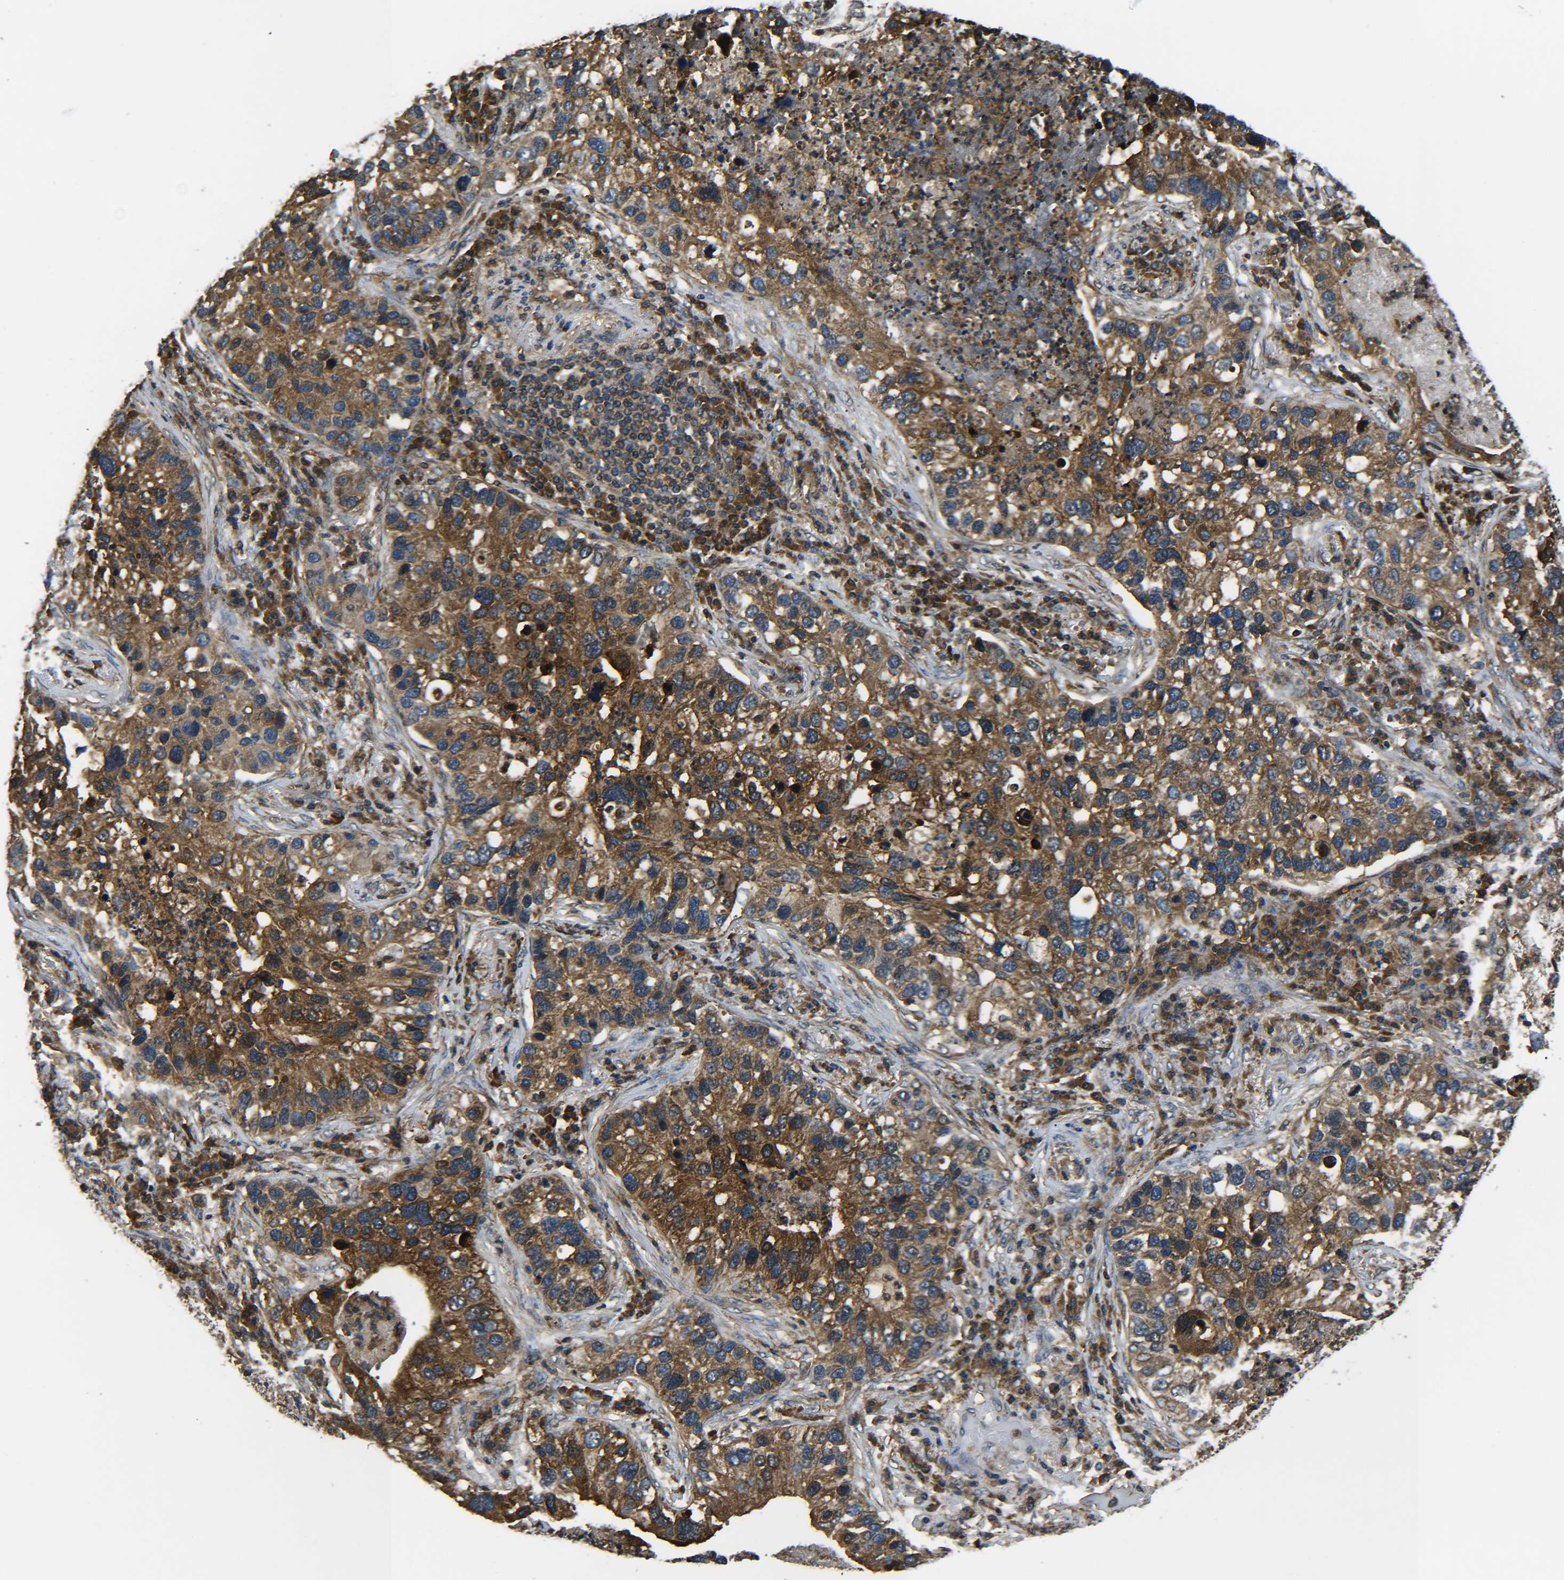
{"staining": {"intensity": "moderate", "quantity": ">75%", "location": "cytoplasmic/membranous"}, "tissue": "lung cancer", "cell_type": "Tumor cells", "image_type": "cancer", "snomed": [{"axis": "morphology", "description": "Normal tissue, NOS"}, {"axis": "morphology", "description": "Adenocarcinoma, NOS"}, {"axis": "topography", "description": "Bronchus"}, {"axis": "topography", "description": "Lung"}], "caption": "A medium amount of moderate cytoplasmic/membranous expression is appreciated in about >75% of tumor cells in lung cancer (adenocarcinoma) tissue.", "gene": "PREB", "patient": {"sex": "male", "age": 54}}